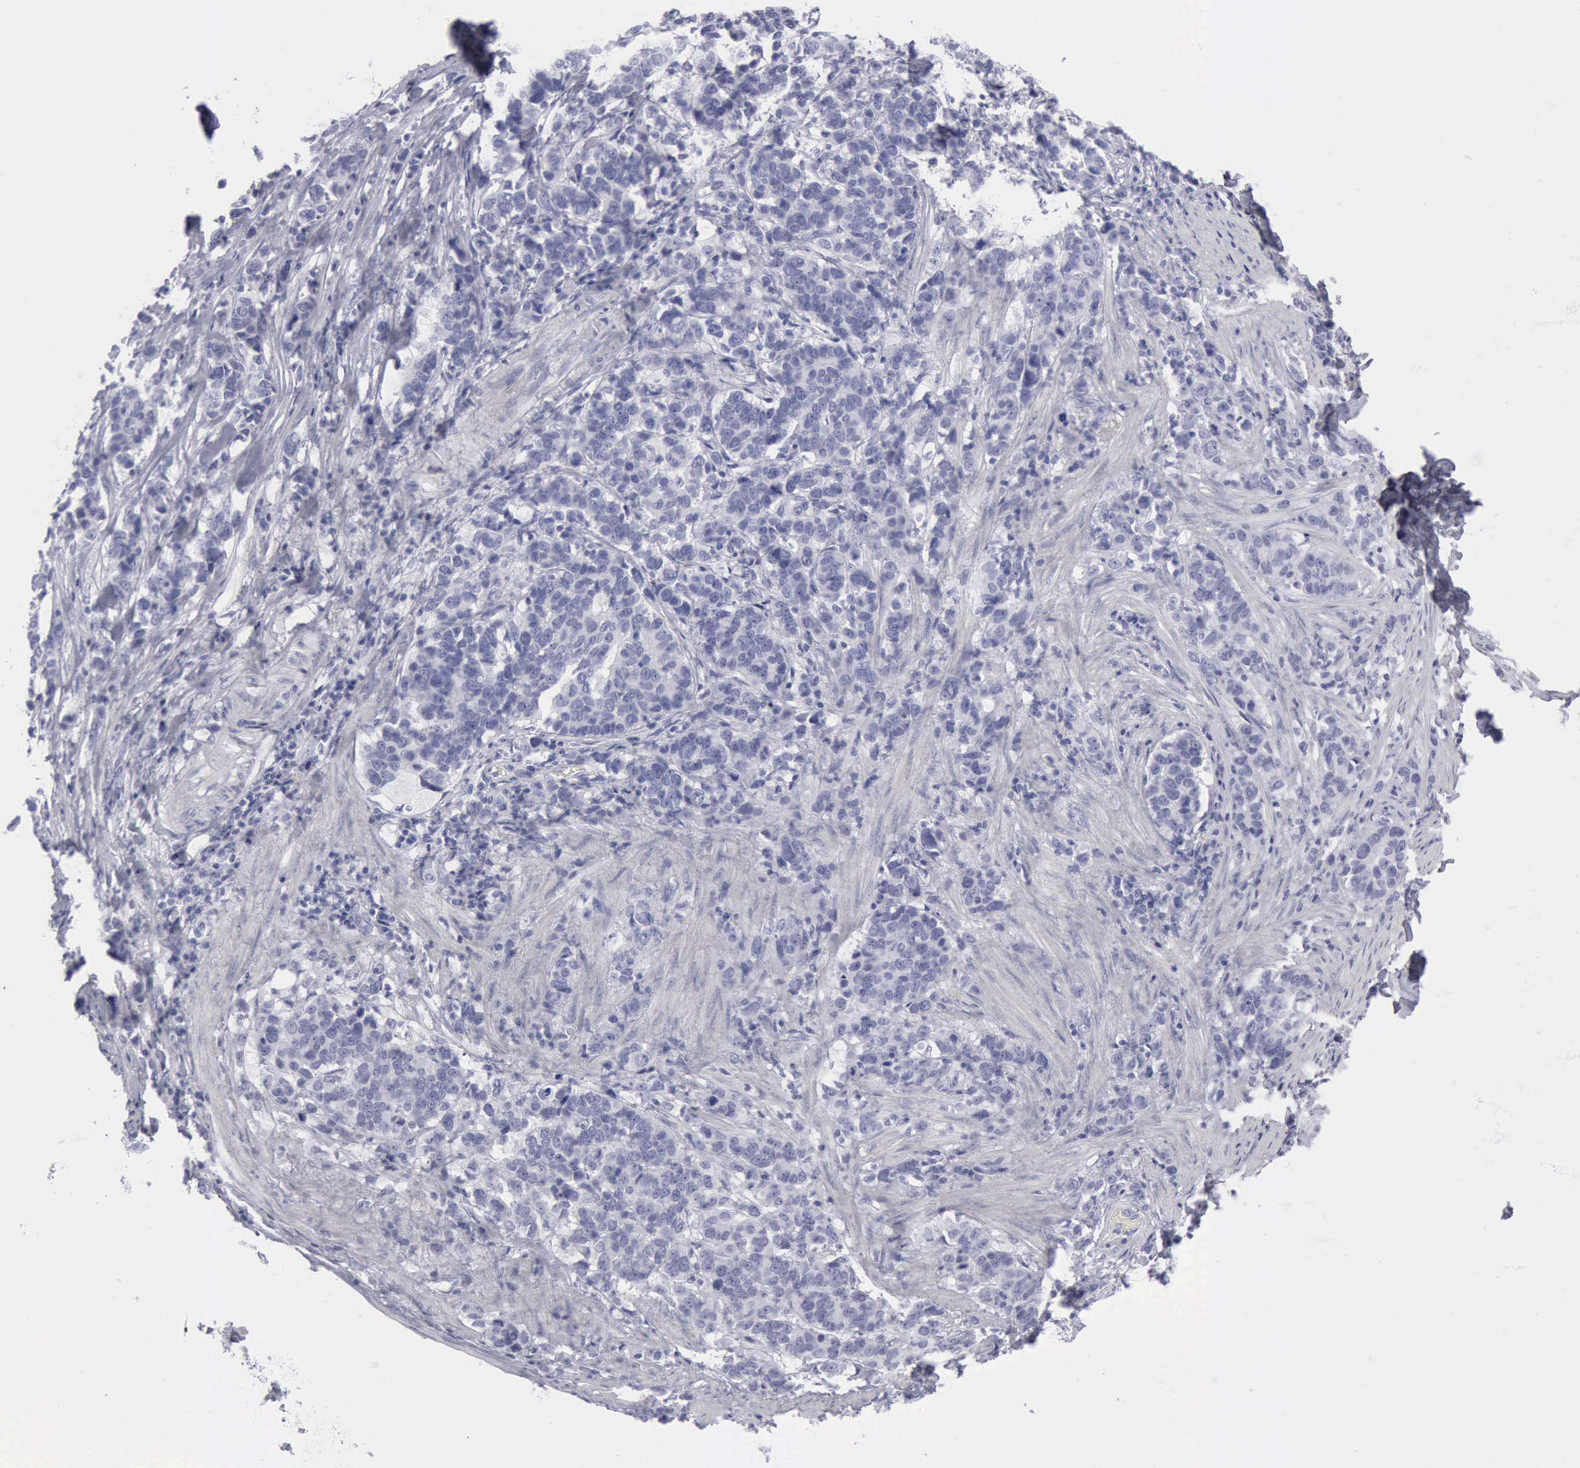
{"staining": {"intensity": "negative", "quantity": "none", "location": "none"}, "tissue": "stomach cancer", "cell_type": "Tumor cells", "image_type": "cancer", "snomed": [{"axis": "morphology", "description": "Adenocarcinoma, NOS"}, {"axis": "topography", "description": "Stomach, upper"}], "caption": "An image of stomach cancer (adenocarcinoma) stained for a protein displays no brown staining in tumor cells. Brightfield microscopy of IHC stained with DAB (3,3'-diaminobenzidine) (brown) and hematoxylin (blue), captured at high magnification.", "gene": "KRT13", "patient": {"sex": "male", "age": 71}}